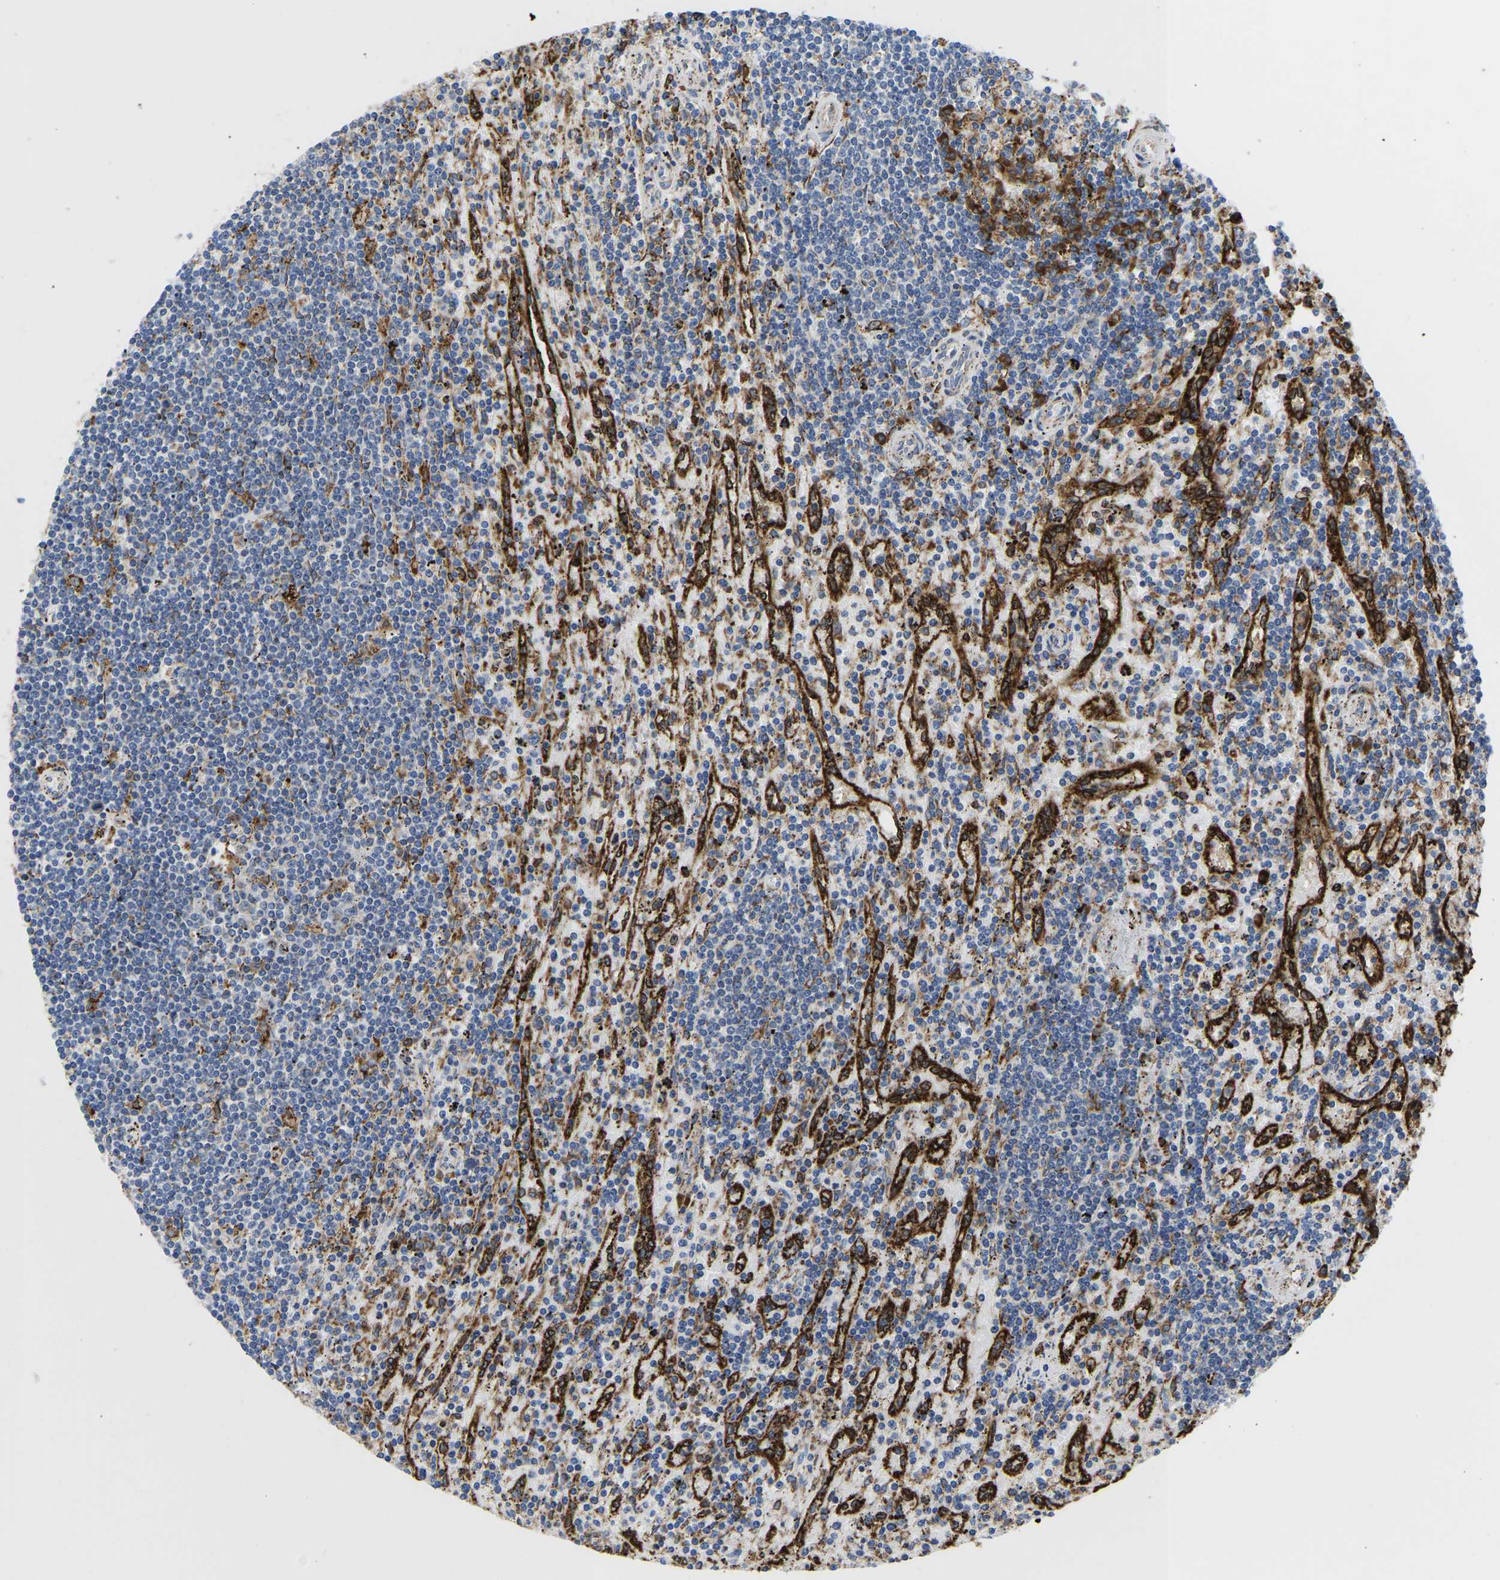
{"staining": {"intensity": "negative", "quantity": "none", "location": "none"}, "tissue": "lymphoma", "cell_type": "Tumor cells", "image_type": "cancer", "snomed": [{"axis": "morphology", "description": "Malignant lymphoma, non-Hodgkin's type, Low grade"}, {"axis": "topography", "description": "Spleen"}], "caption": "Tumor cells show no significant positivity in low-grade malignant lymphoma, non-Hodgkin's type. The staining was performed using DAB to visualize the protein expression in brown, while the nuclei were stained in blue with hematoxylin (Magnification: 20x).", "gene": "P4HB", "patient": {"sex": "male", "age": 76}}